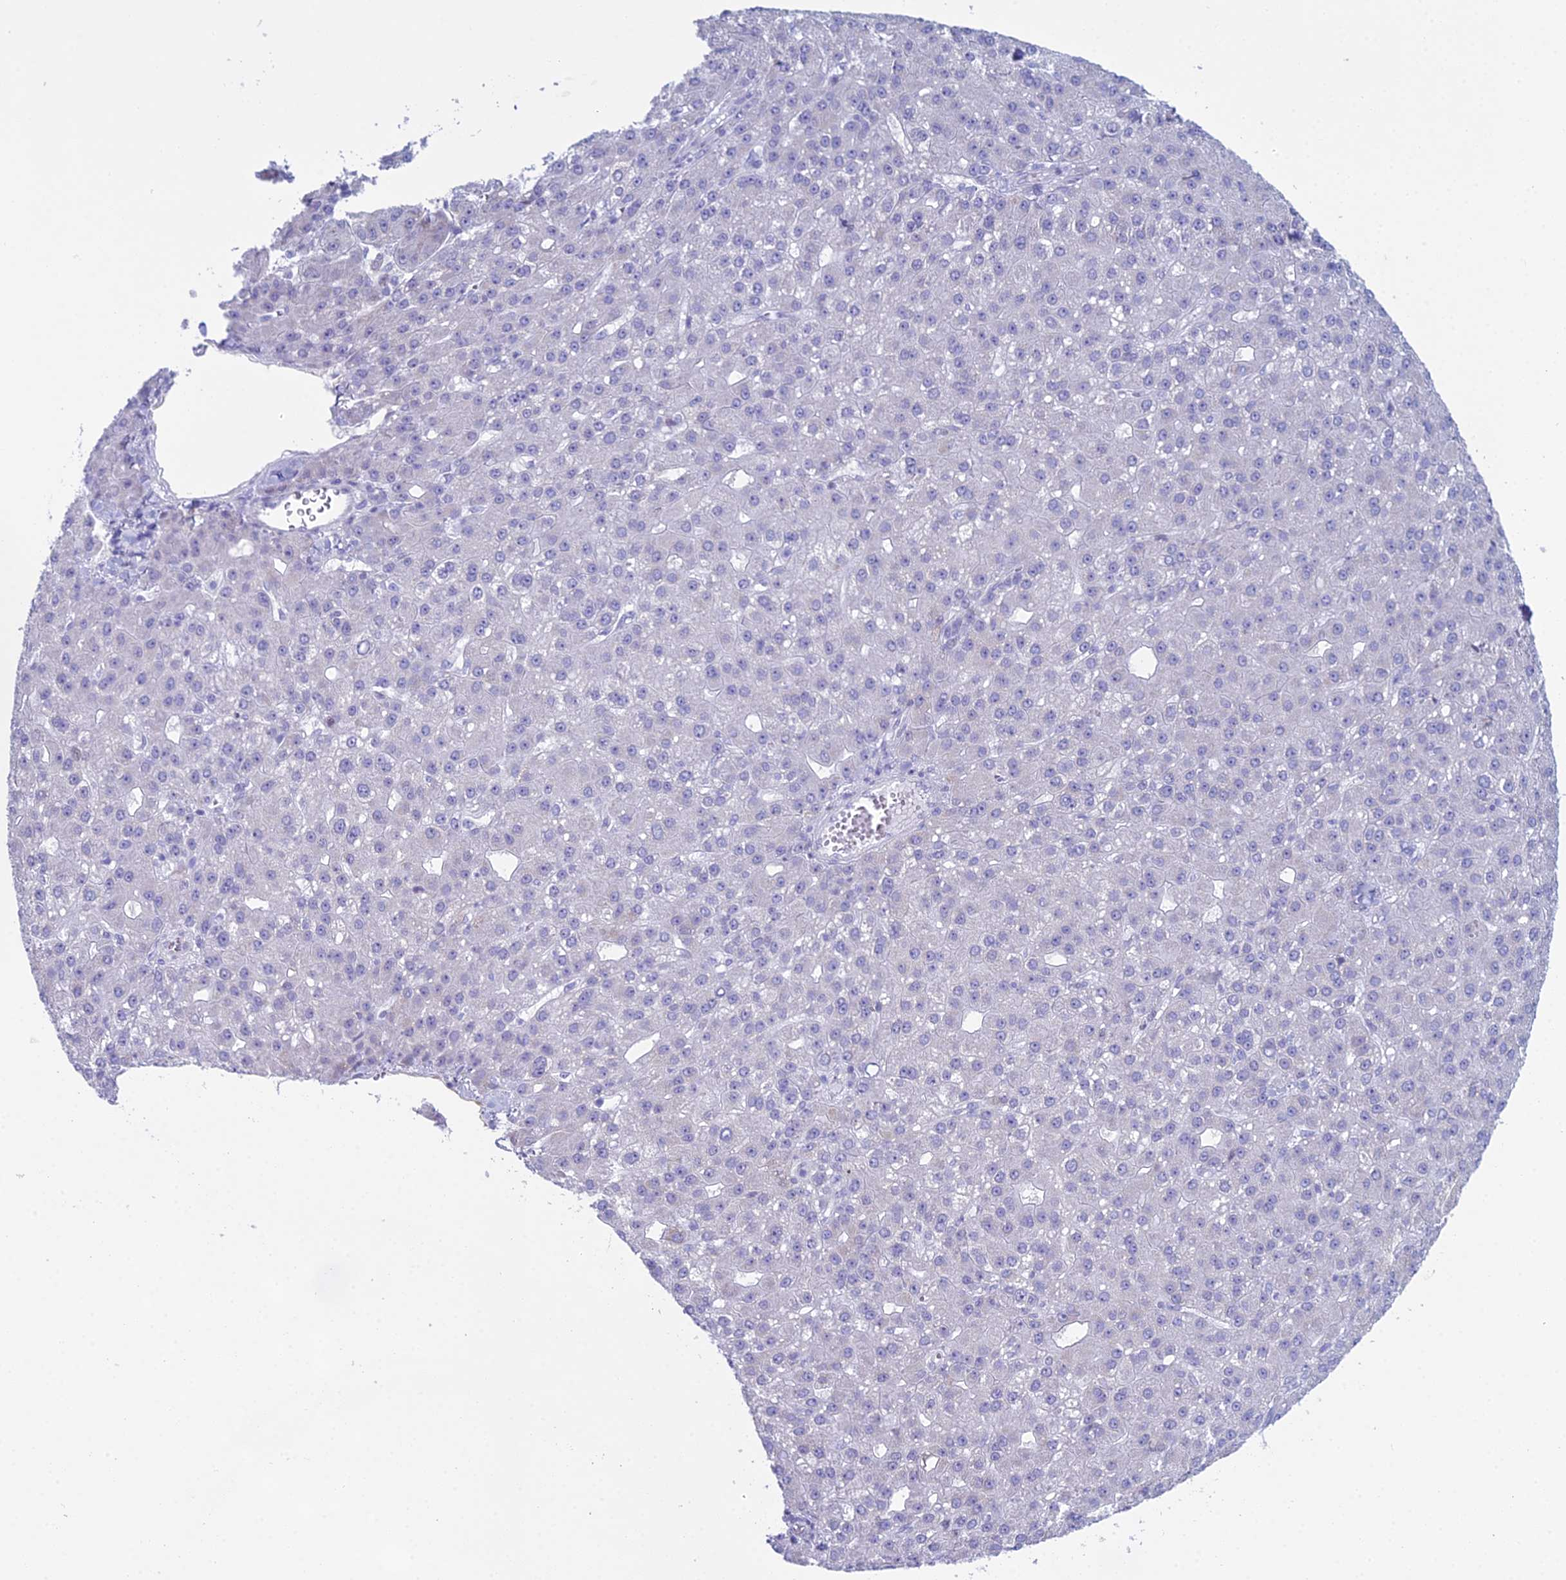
{"staining": {"intensity": "negative", "quantity": "none", "location": "none"}, "tissue": "liver cancer", "cell_type": "Tumor cells", "image_type": "cancer", "snomed": [{"axis": "morphology", "description": "Carcinoma, Hepatocellular, NOS"}, {"axis": "topography", "description": "Liver"}], "caption": "There is no significant expression in tumor cells of hepatocellular carcinoma (liver).", "gene": "CC2D2A", "patient": {"sex": "male", "age": 67}}